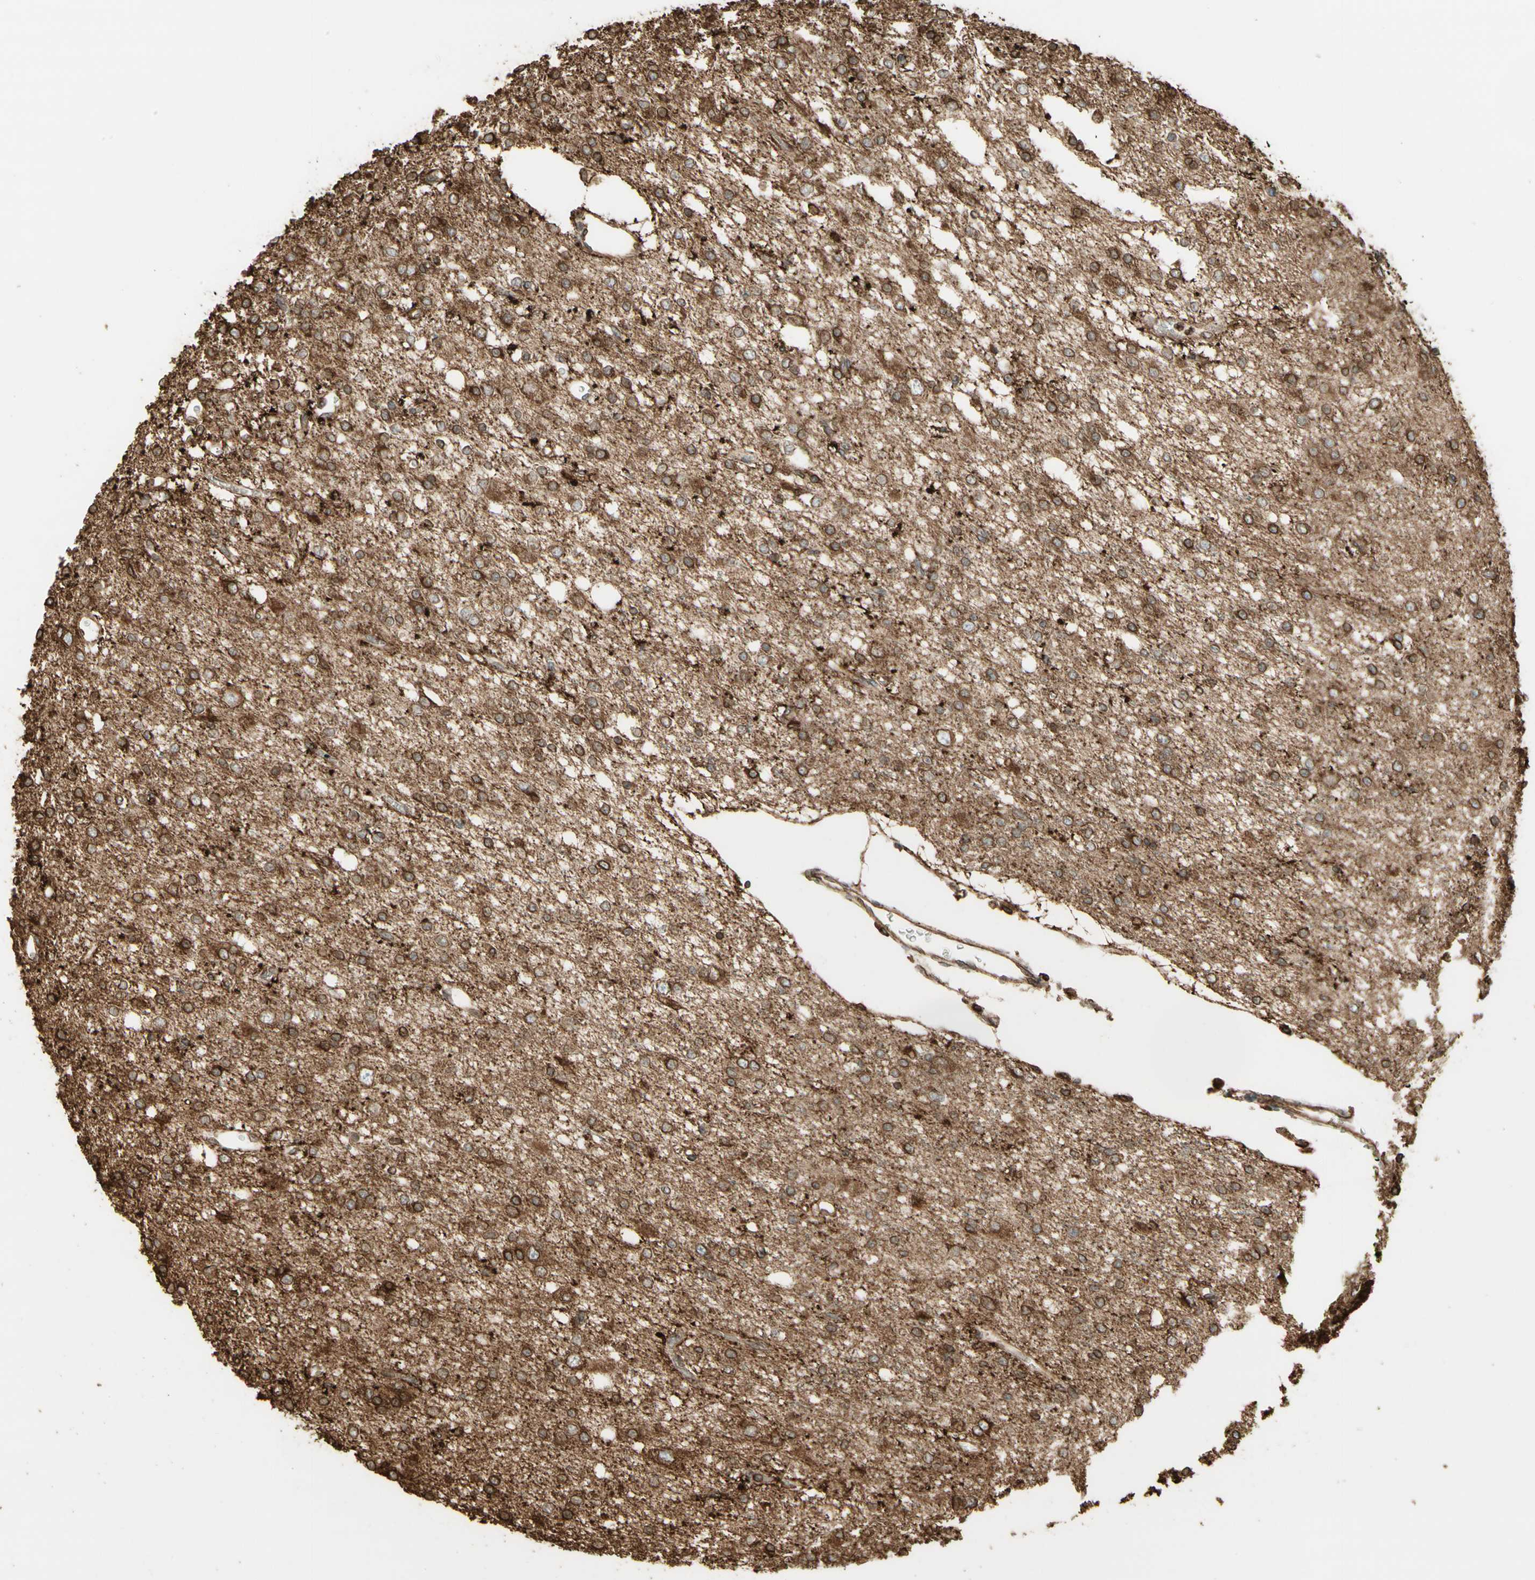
{"staining": {"intensity": "moderate", "quantity": "25%-75%", "location": "cytoplasmic/membranous"}, "tissue": "glioma", "cell_type": "Tumor cells", "image_type": "cancer", "snomed": [{"axis": "morphology", "description": "Glioma, malignant, Low grade"}, {"axis": "topography", "description": "Brain"}], "caption": "Approximately 25%-75% of tumor cells in glioma demonstrate moderate cytoplasmic/membranous protein staining as visualized by brown immunohistochemical staining.", "gene": "CANX", "patient": {"sex": "male", "age": 38}}